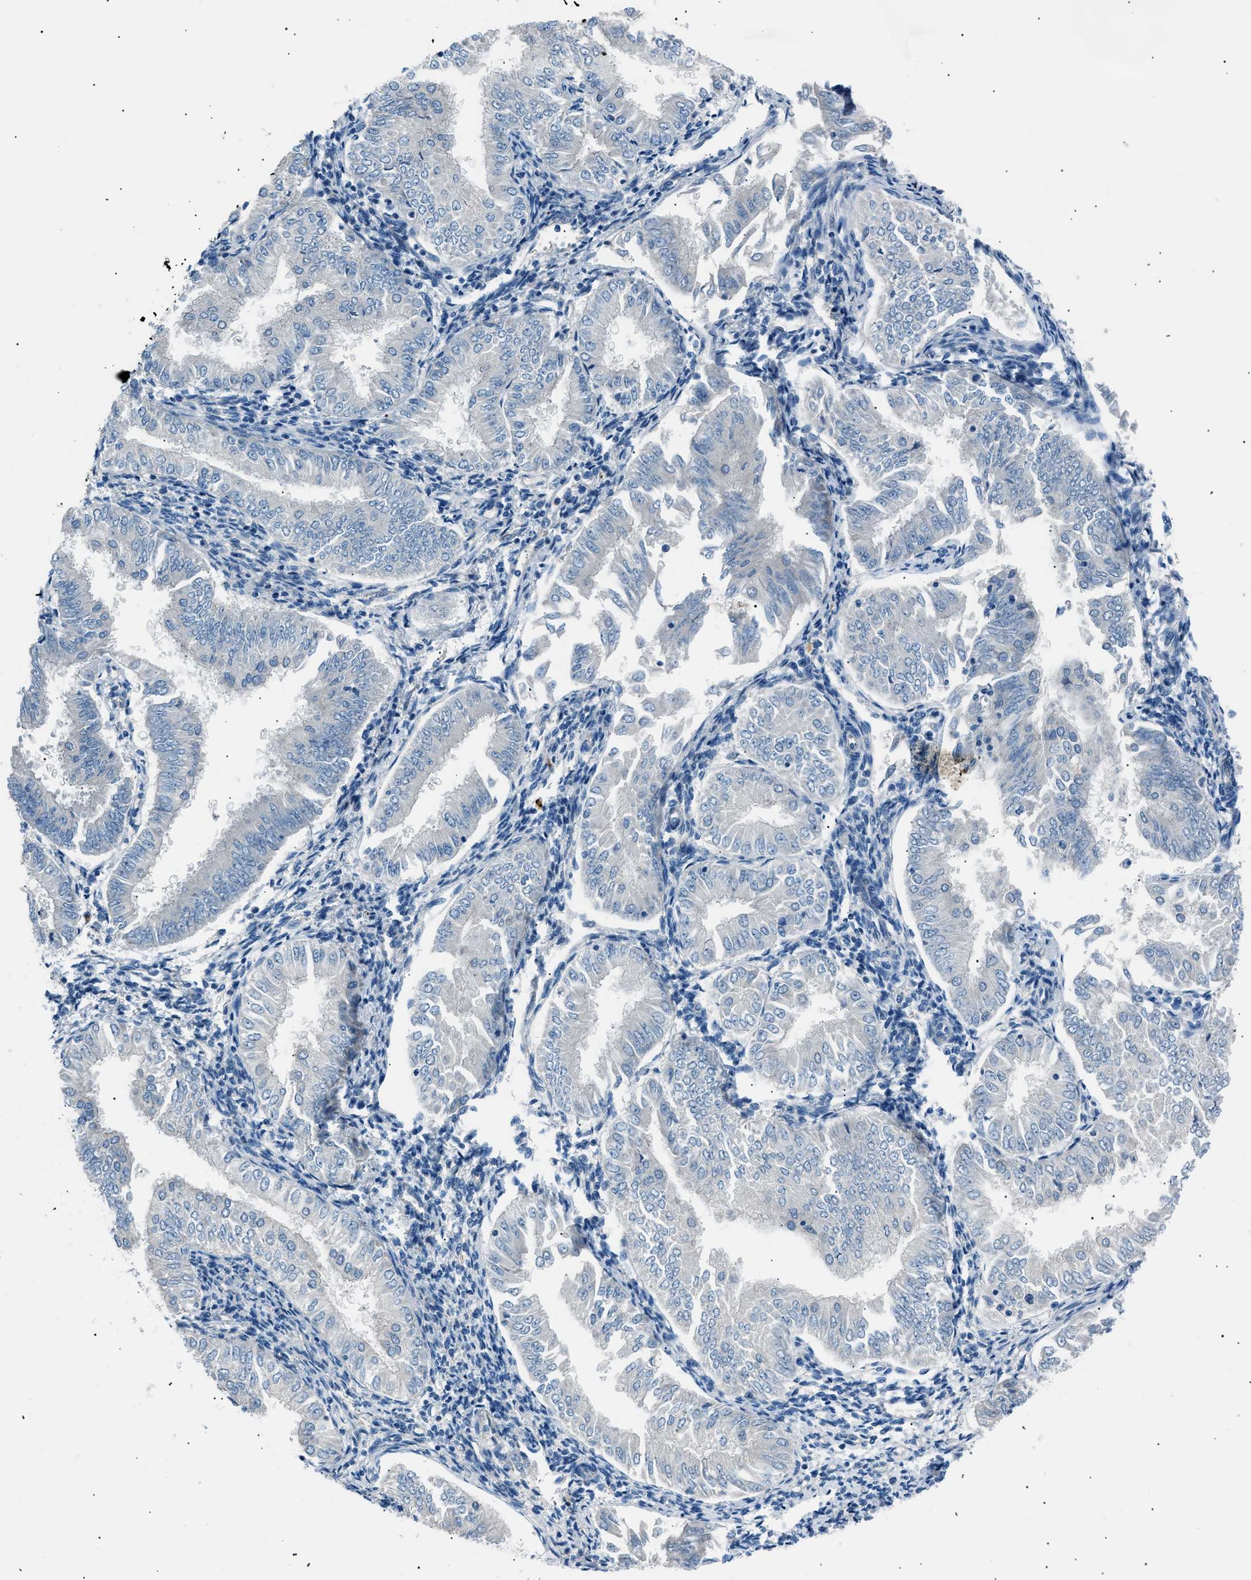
{"staining": {"intensity": "negative", "quantity": "none", "location": "none"}, "tissue": "endometrial cancer", "cell_type": "Tumor cells", "image_type": "cancer", "snomed": [{"axis": "morphology", "description": "Adenocarcinoma, NOS"}, {"axis": "topography", "description": "Endometrium"}], "caption": "Endometrial cancer (adenocarcinoma) was stained to show a protein in brown. There is no significant positivity in tumor cells.", "gene": "LRRC37B", "patient": {"sex": "female", "age": 53}}